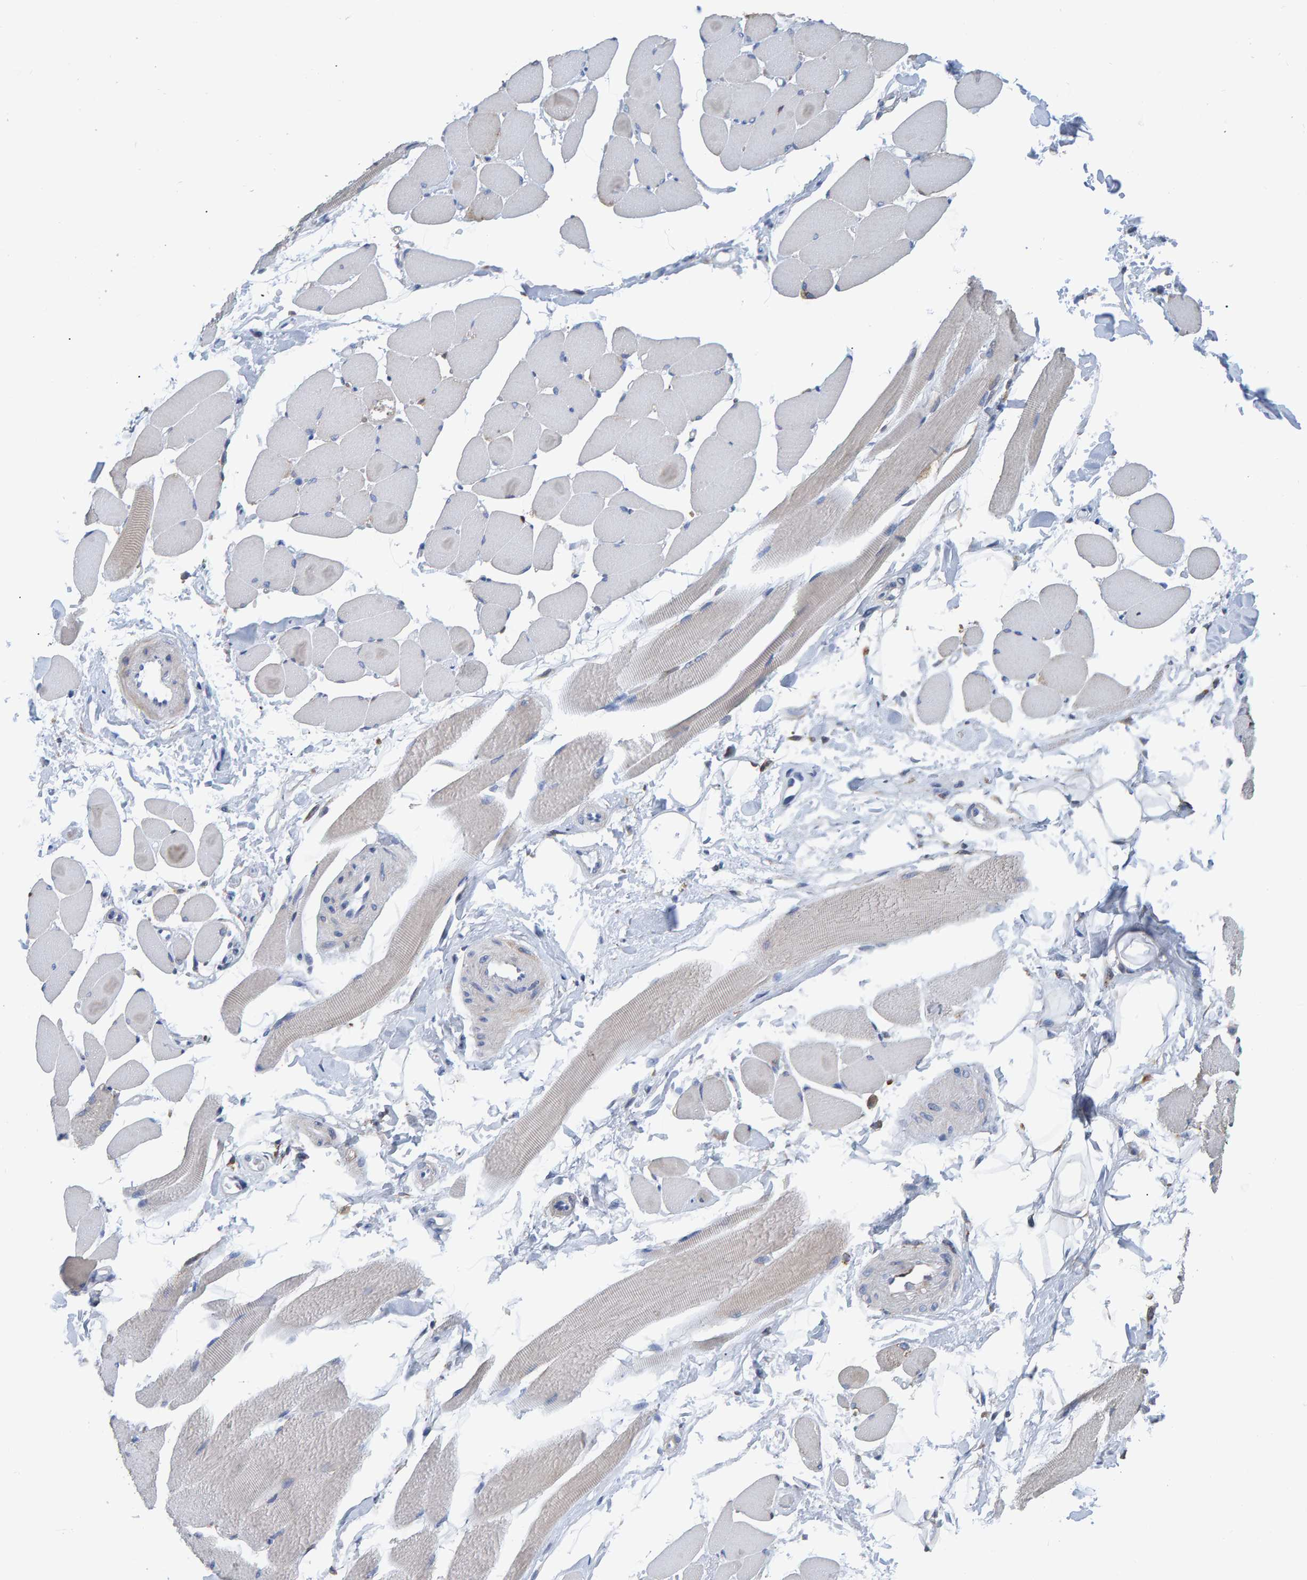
{"staining": {"intensity": "negative", "quantity": "none", "location": "none"}, "tissue": "skeletal muscle", "cell_type": "Myocytes", "image_type": "normal", "snomed": [{"axis": "morphology", "description": "Normal tissue, NOS"}, {"axis": "topography", "description": "Skeletal muscle"}, {"axis": "topography", "description": "Peripheral nerve tissue"}], "caption": "DAB immunohistochemical staining of benign skeletal muscle exhibits no significant expression in myocytes.", "gene": "IDO1", "patient": {"sex": "female", "age": 84}}